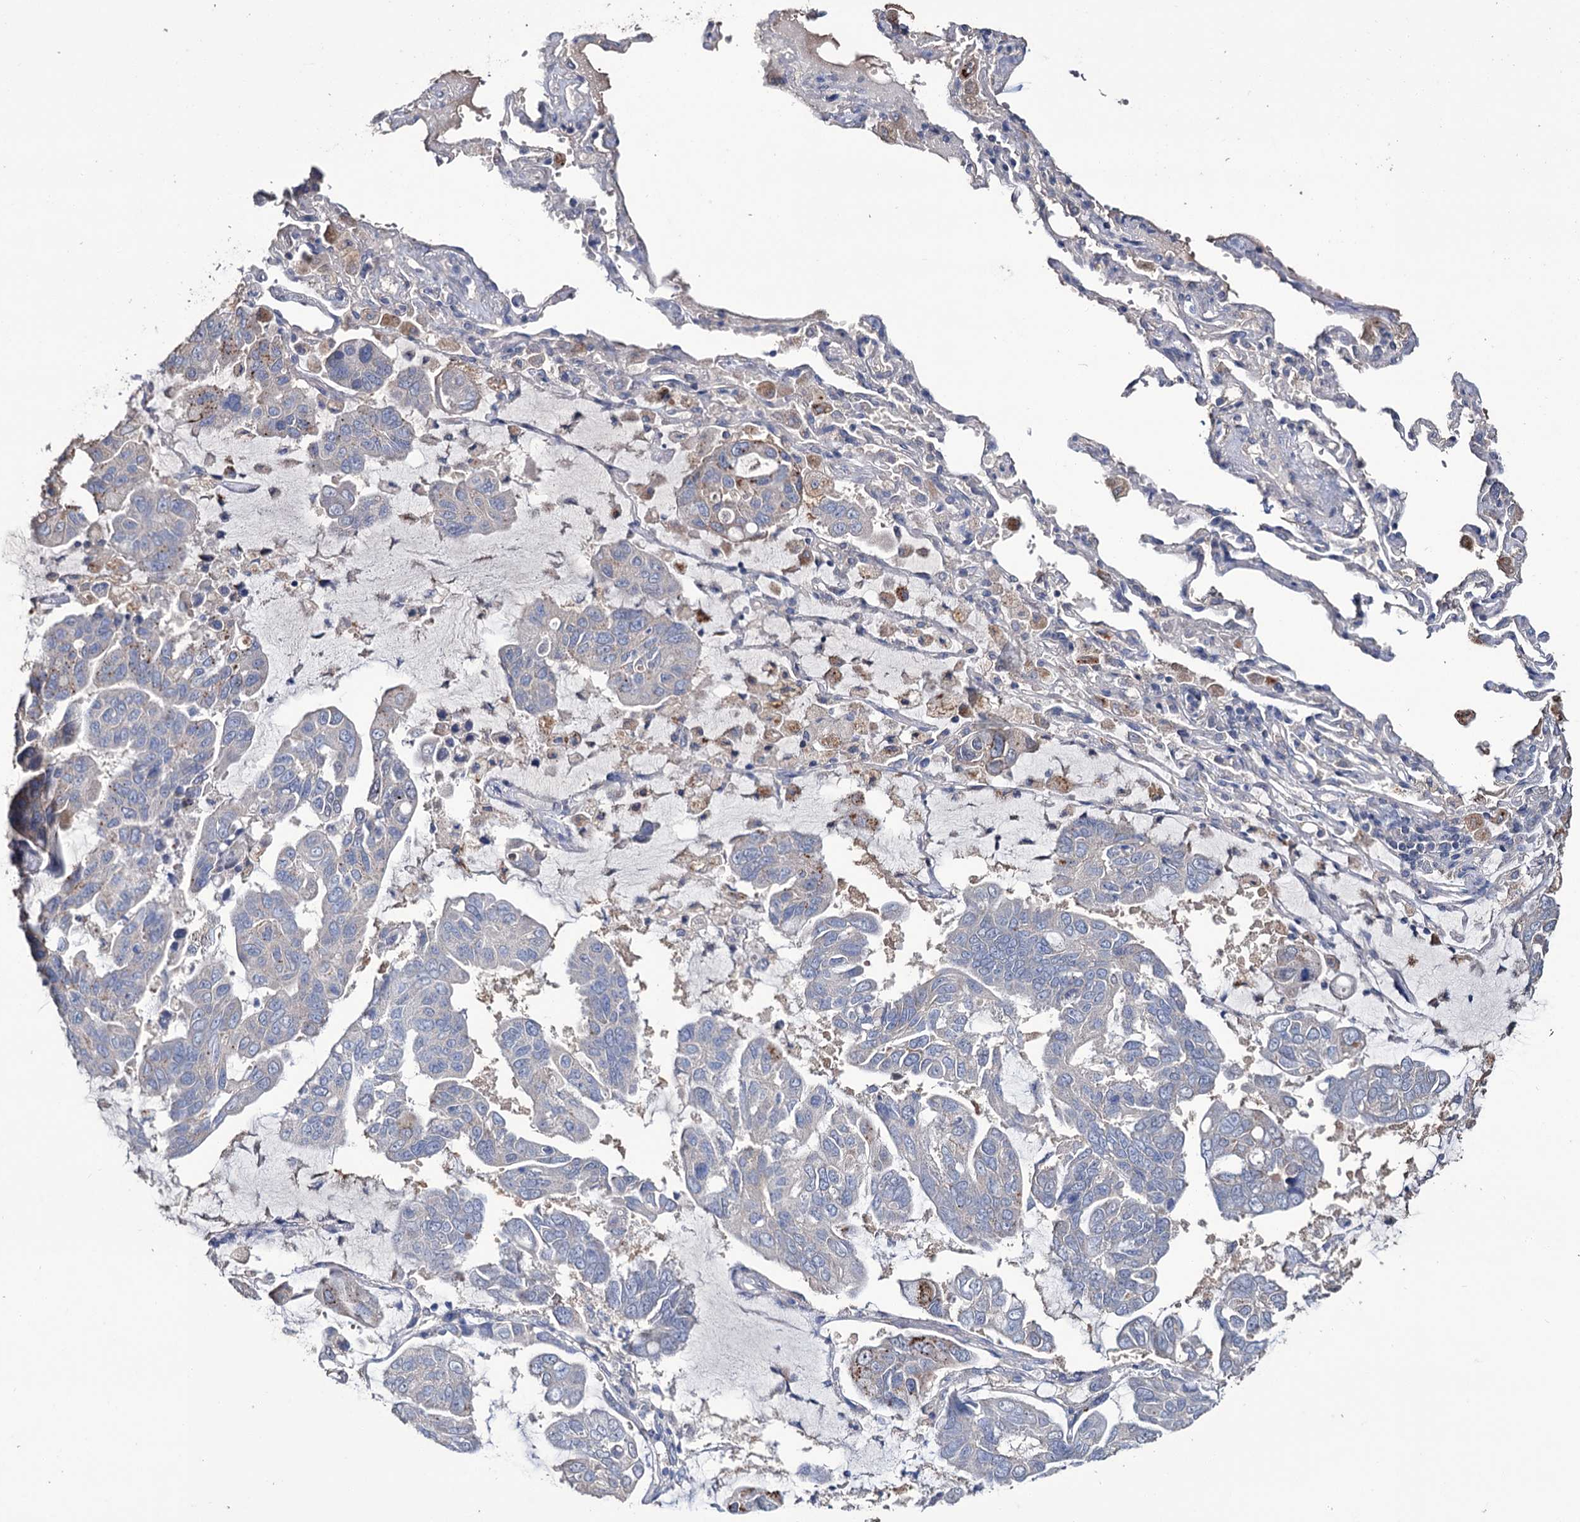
{"staining": {"intensity": "negative", "quantity": "none", "location": "none"}, "tissue": "lung cancer", "cell_type": "Tumor cells", "image_type": "cancer", "snomed": [{"axis": "morphology", "description": "Adenocarcinoma, NOS"}, {"axis": "topography", "description": "Lung"}], "caption": "Lung cancer (adenocarcinoma) was stained to show a protein in brown. There is no significant expression in tumor cells.", "gene": "EPB41L5", "patient": {"sex": "male", "age": 64}}